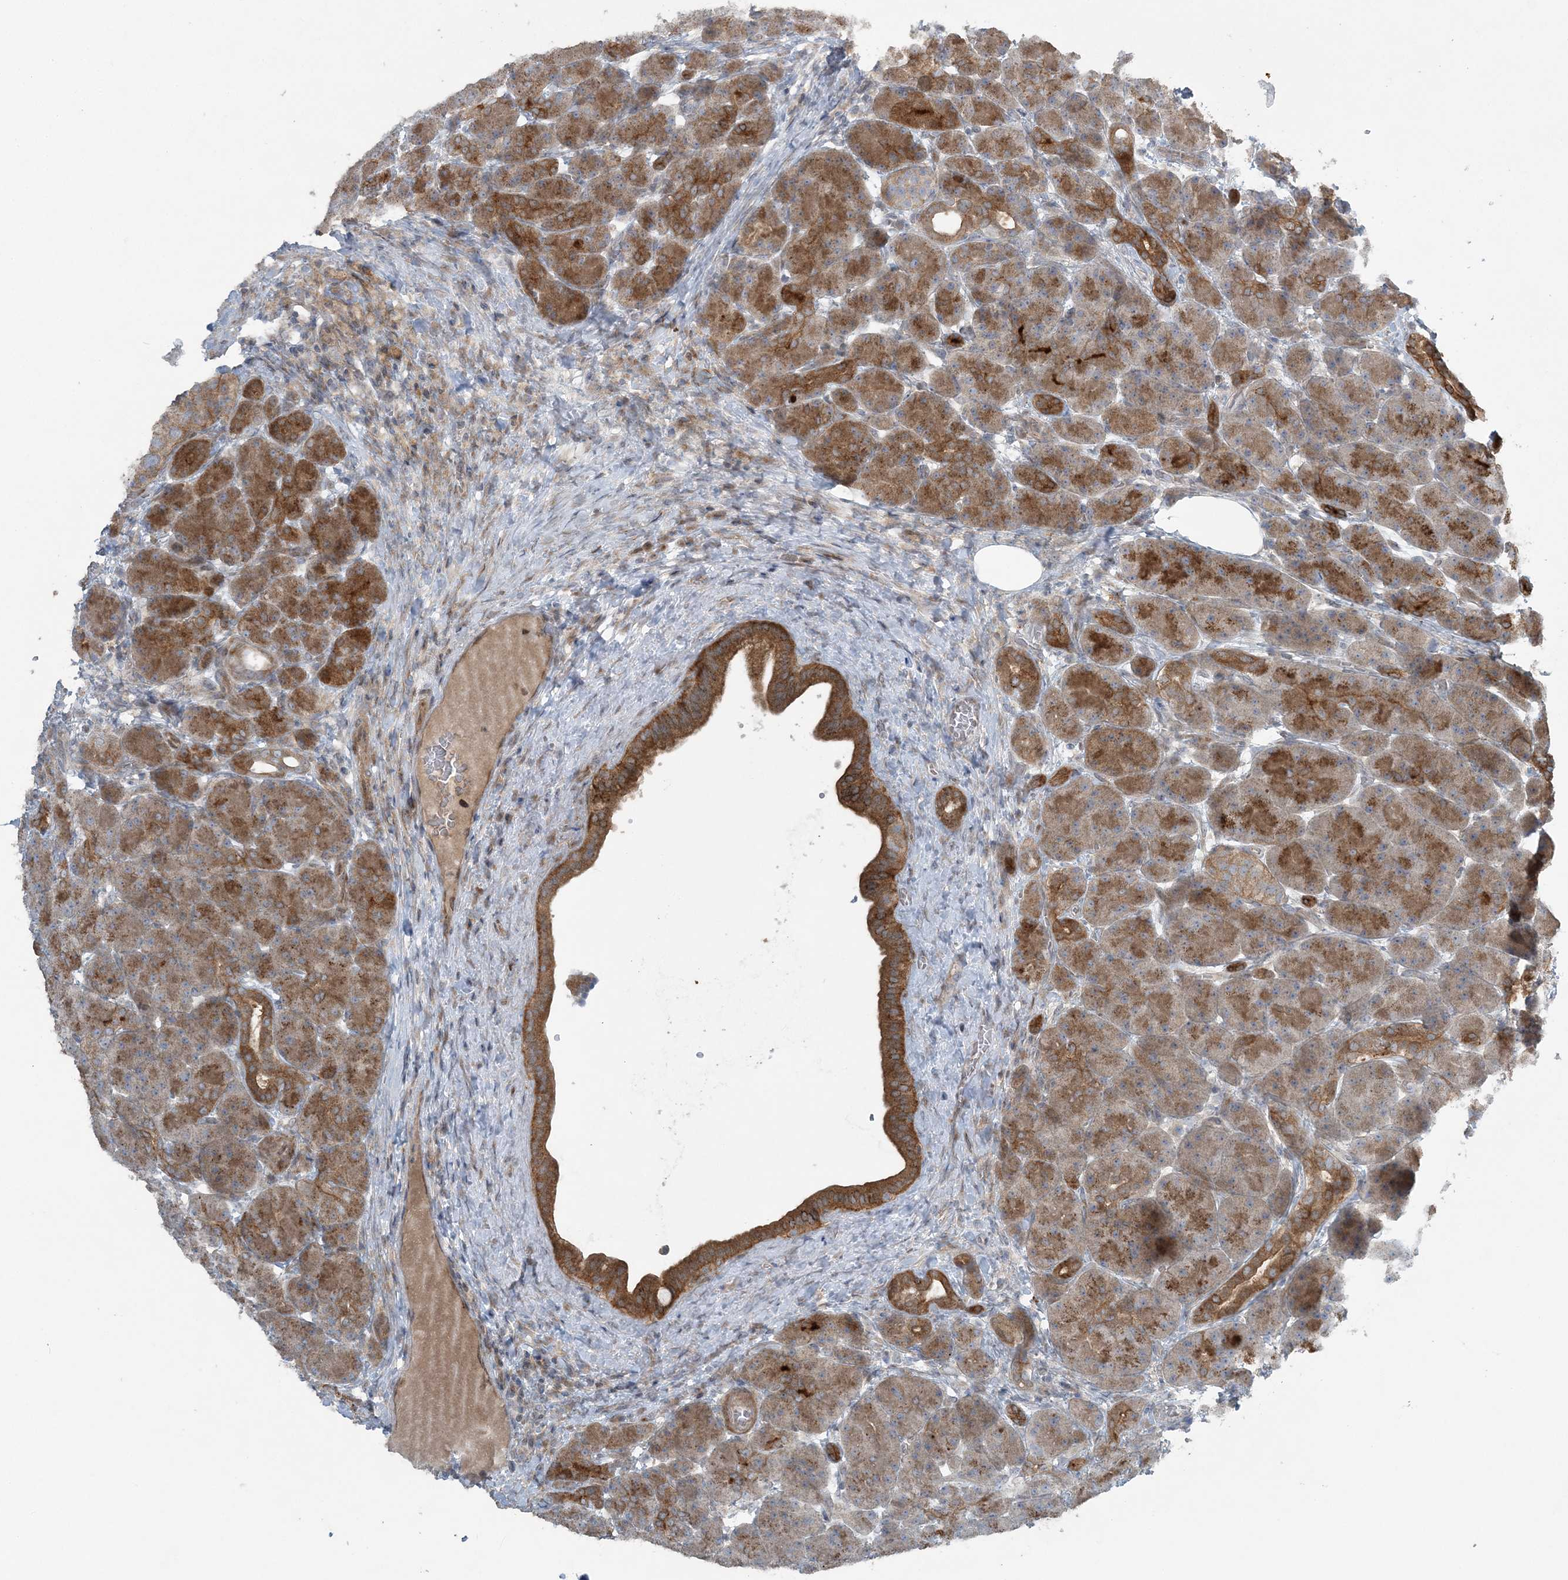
{"staining": {"intensity": "moderate", "quantity": "25%-75%", "location": "cytoplasmic/membranous"}, "tissue": "pancreas", "cell_type": "Exocrine glandular cells", "image_type": "normal", "snomed": [{"axis": "morphology", "description": "Normal tissue, NOS"}, {"axis": "topography", "description": "Pancreas"}], "caption": "High-magnification brightfield microscopy of normal pancreas stained with DAB (brown) and counterstained with hematoxylin (blue). exocrine glandular cells exhibit moderate cytoplasmic/membranous positivity is appreciated in approximately25%-75% of cells. (IHC, brightfield microscopy, high magnification).", "gene": "SLC4A10", "patient": {"sex": "male", "age": 63}}